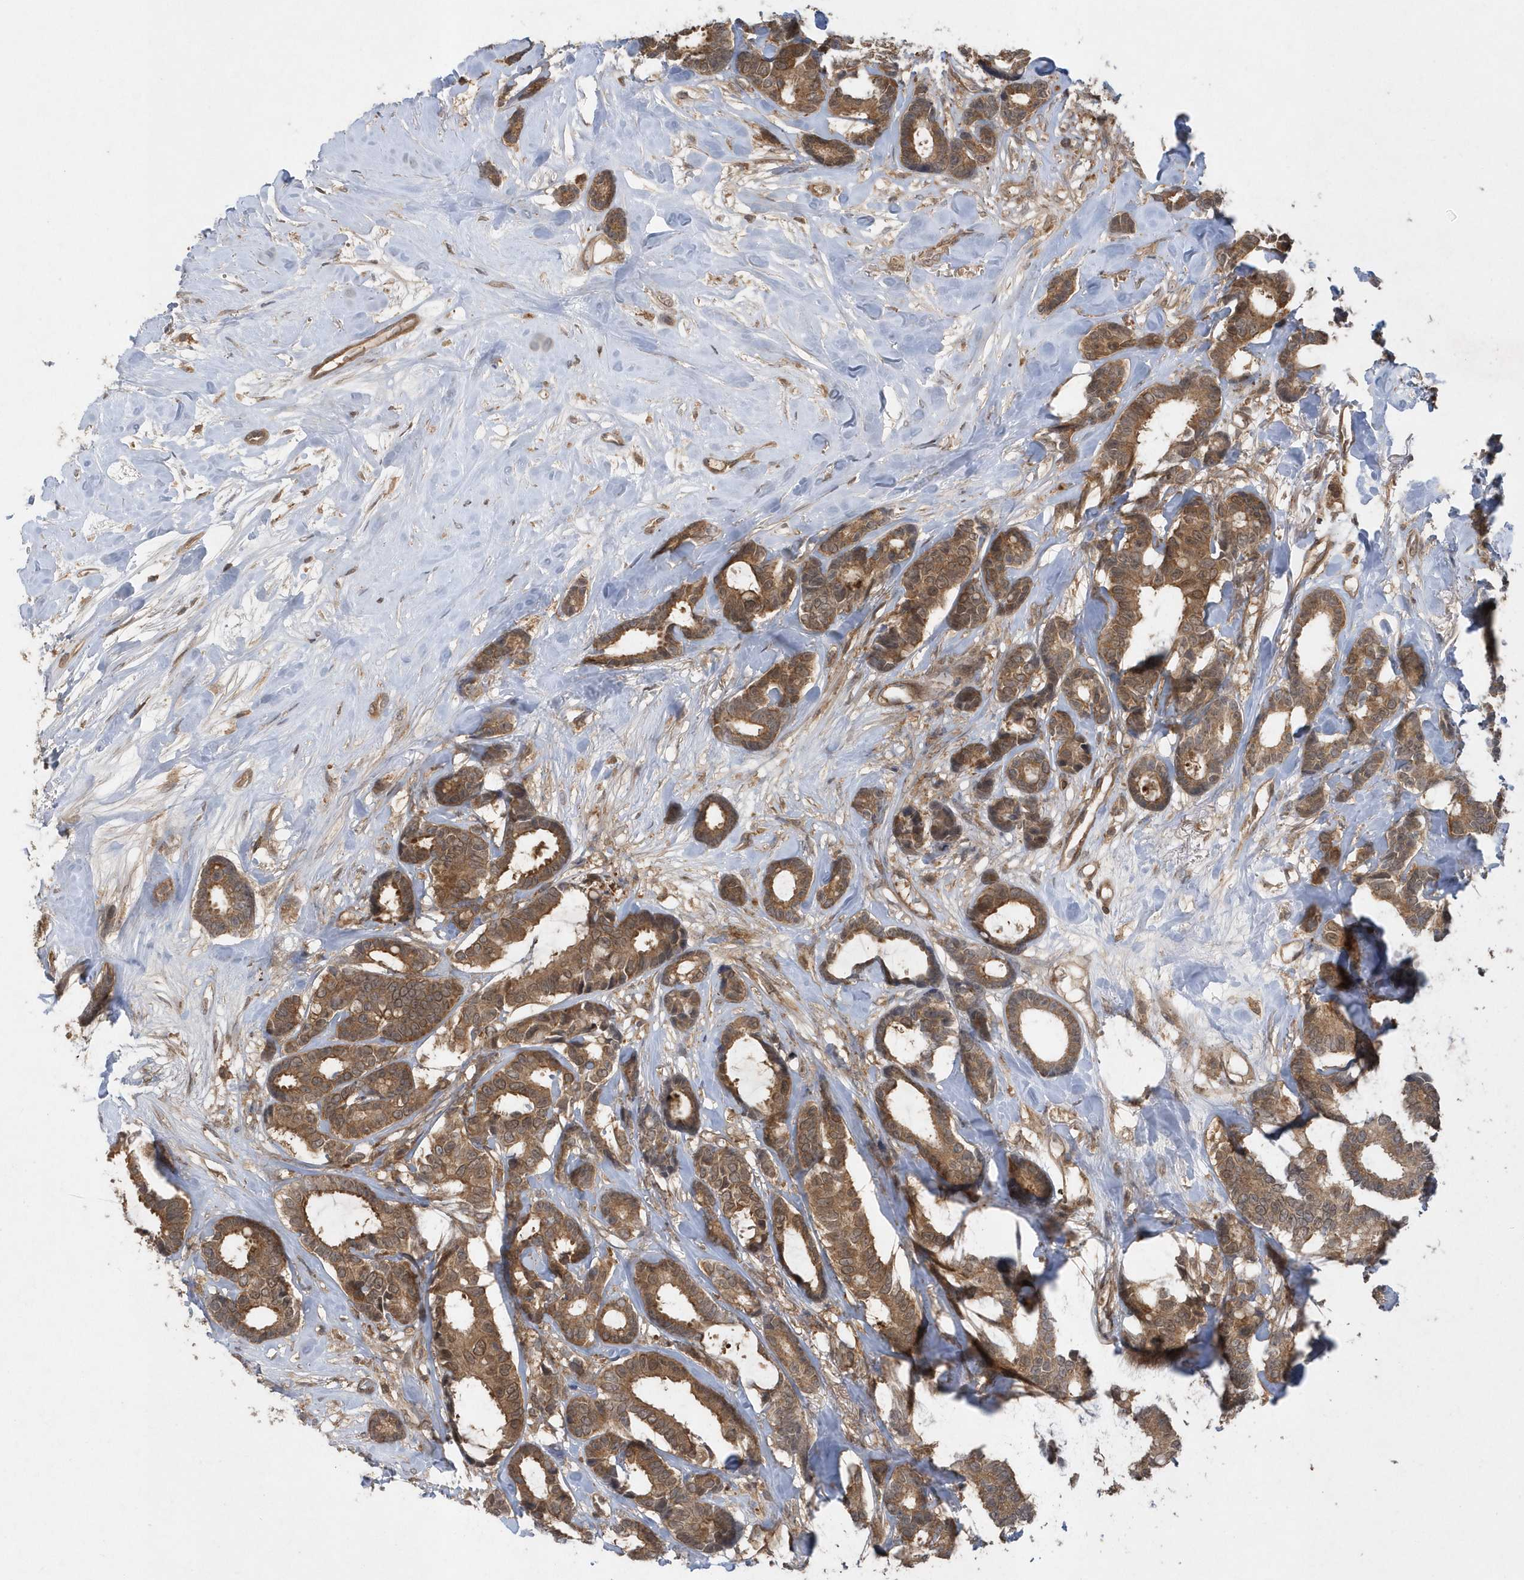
{"staining": {"intensity": "moderate", "quantity": ">75%", "location": "cytoplasmic/membranous"}, "tissue": "breast cancer", "cell_type": "Tumor cells", "image_type": "cancer", "snomed": [{"axis": "morphology", "description": "Duct carcinoma"}, {"axis": "topography", "description": "Breast"}], "caption": "Human breast cancer (invasive ductal carcinoma) stained with a brown dye demonstrates moderate cytoplasmic/membranous positive expression in about >75% of tumor cells.", "gene": "ACYP1", "patient": {"sex": "female", "age": 87}}